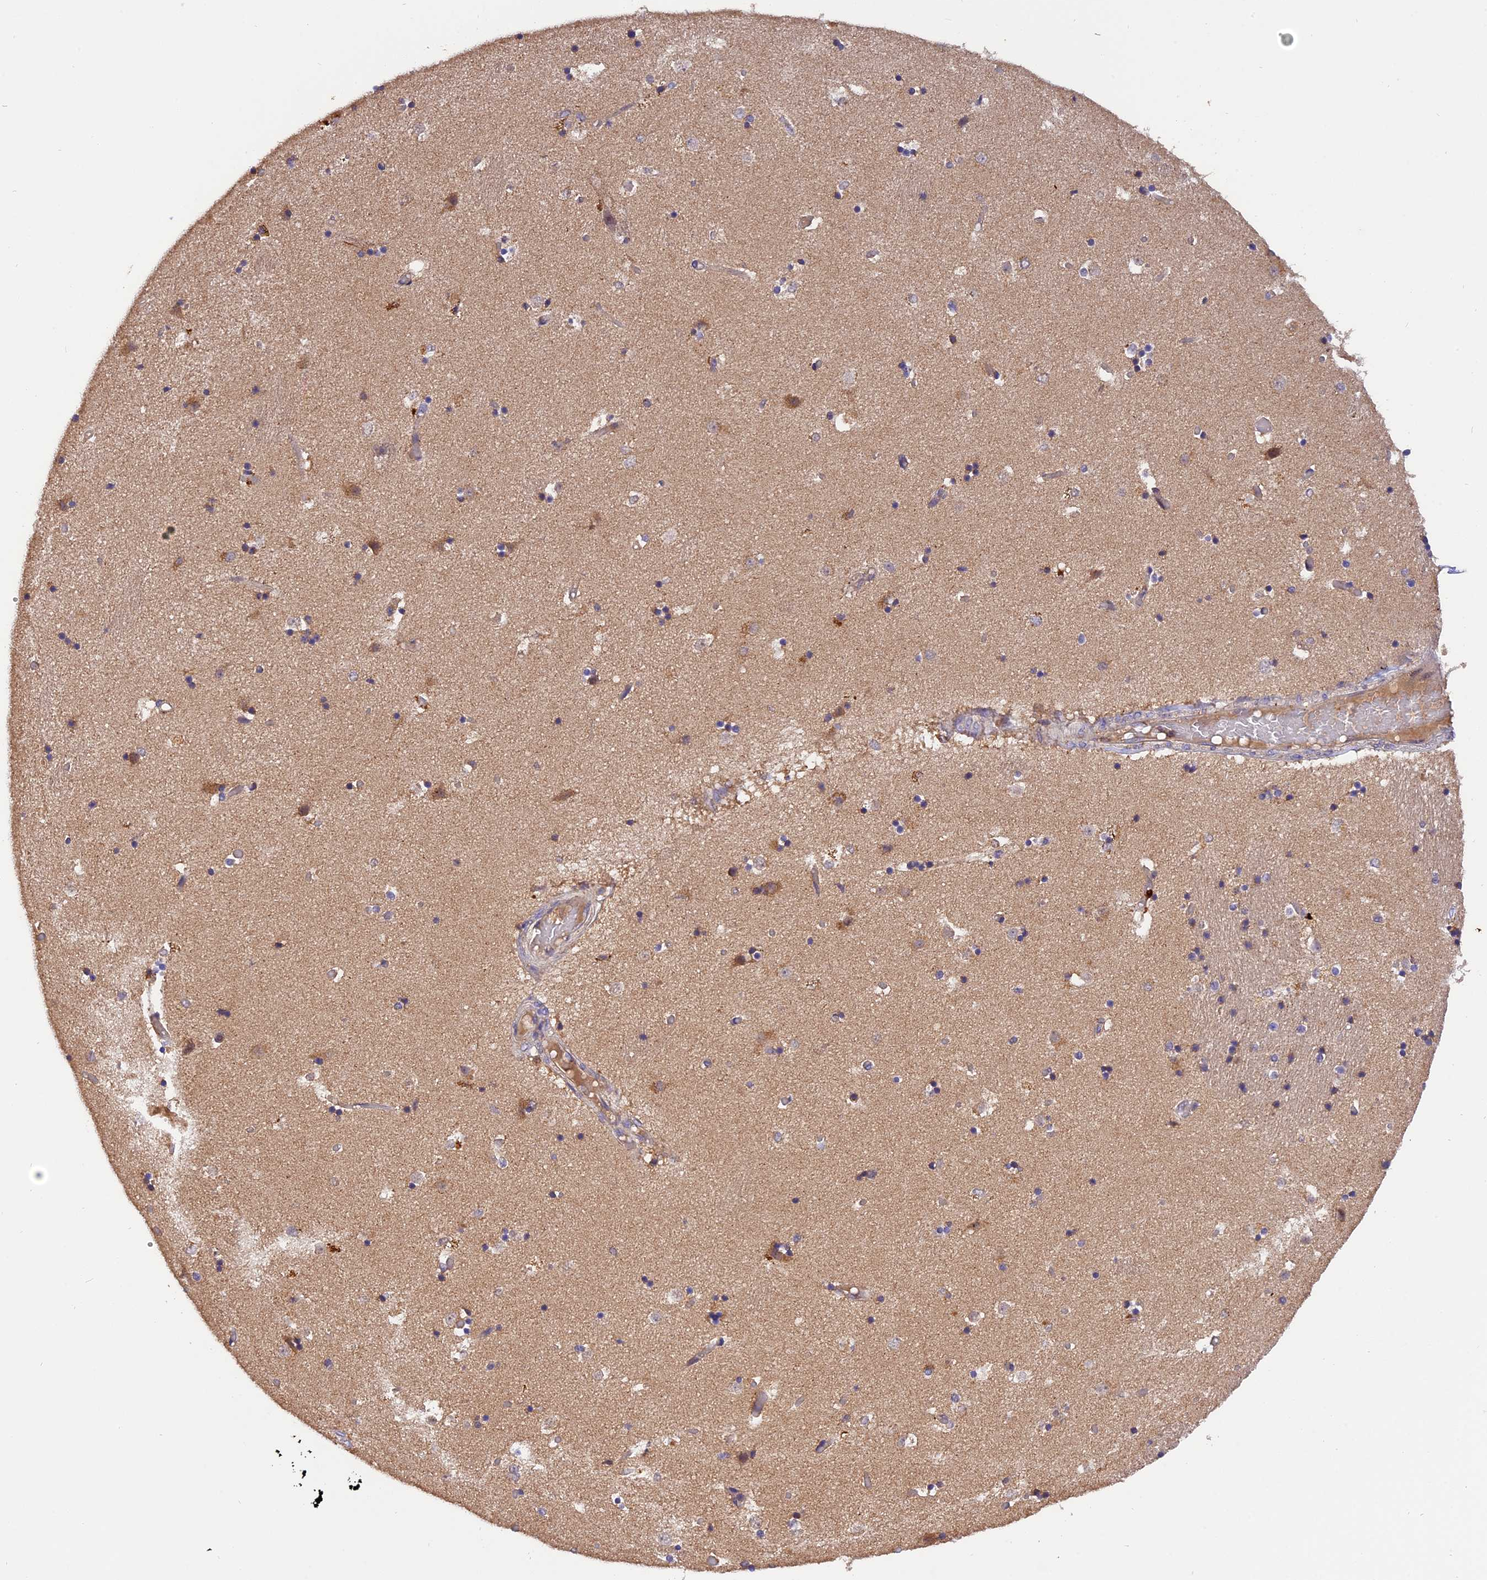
{"staining": {"intensity": "negative", "quantity": "none", "location": "none"}, "tissue": "caudate", "cell_type": "Glial cells", "image_type": "normal", "snomed": [{"axis": "morphology", "description": "Normal tissue, NOS"}, {"axis": "topography", "description": "Lateral ventricle wall"}], "caption": "Image shows no significant protein staining in glial cells of benign caudate.", "gene": "PEX3", "patient": {"sex": "female", "age": 52}}